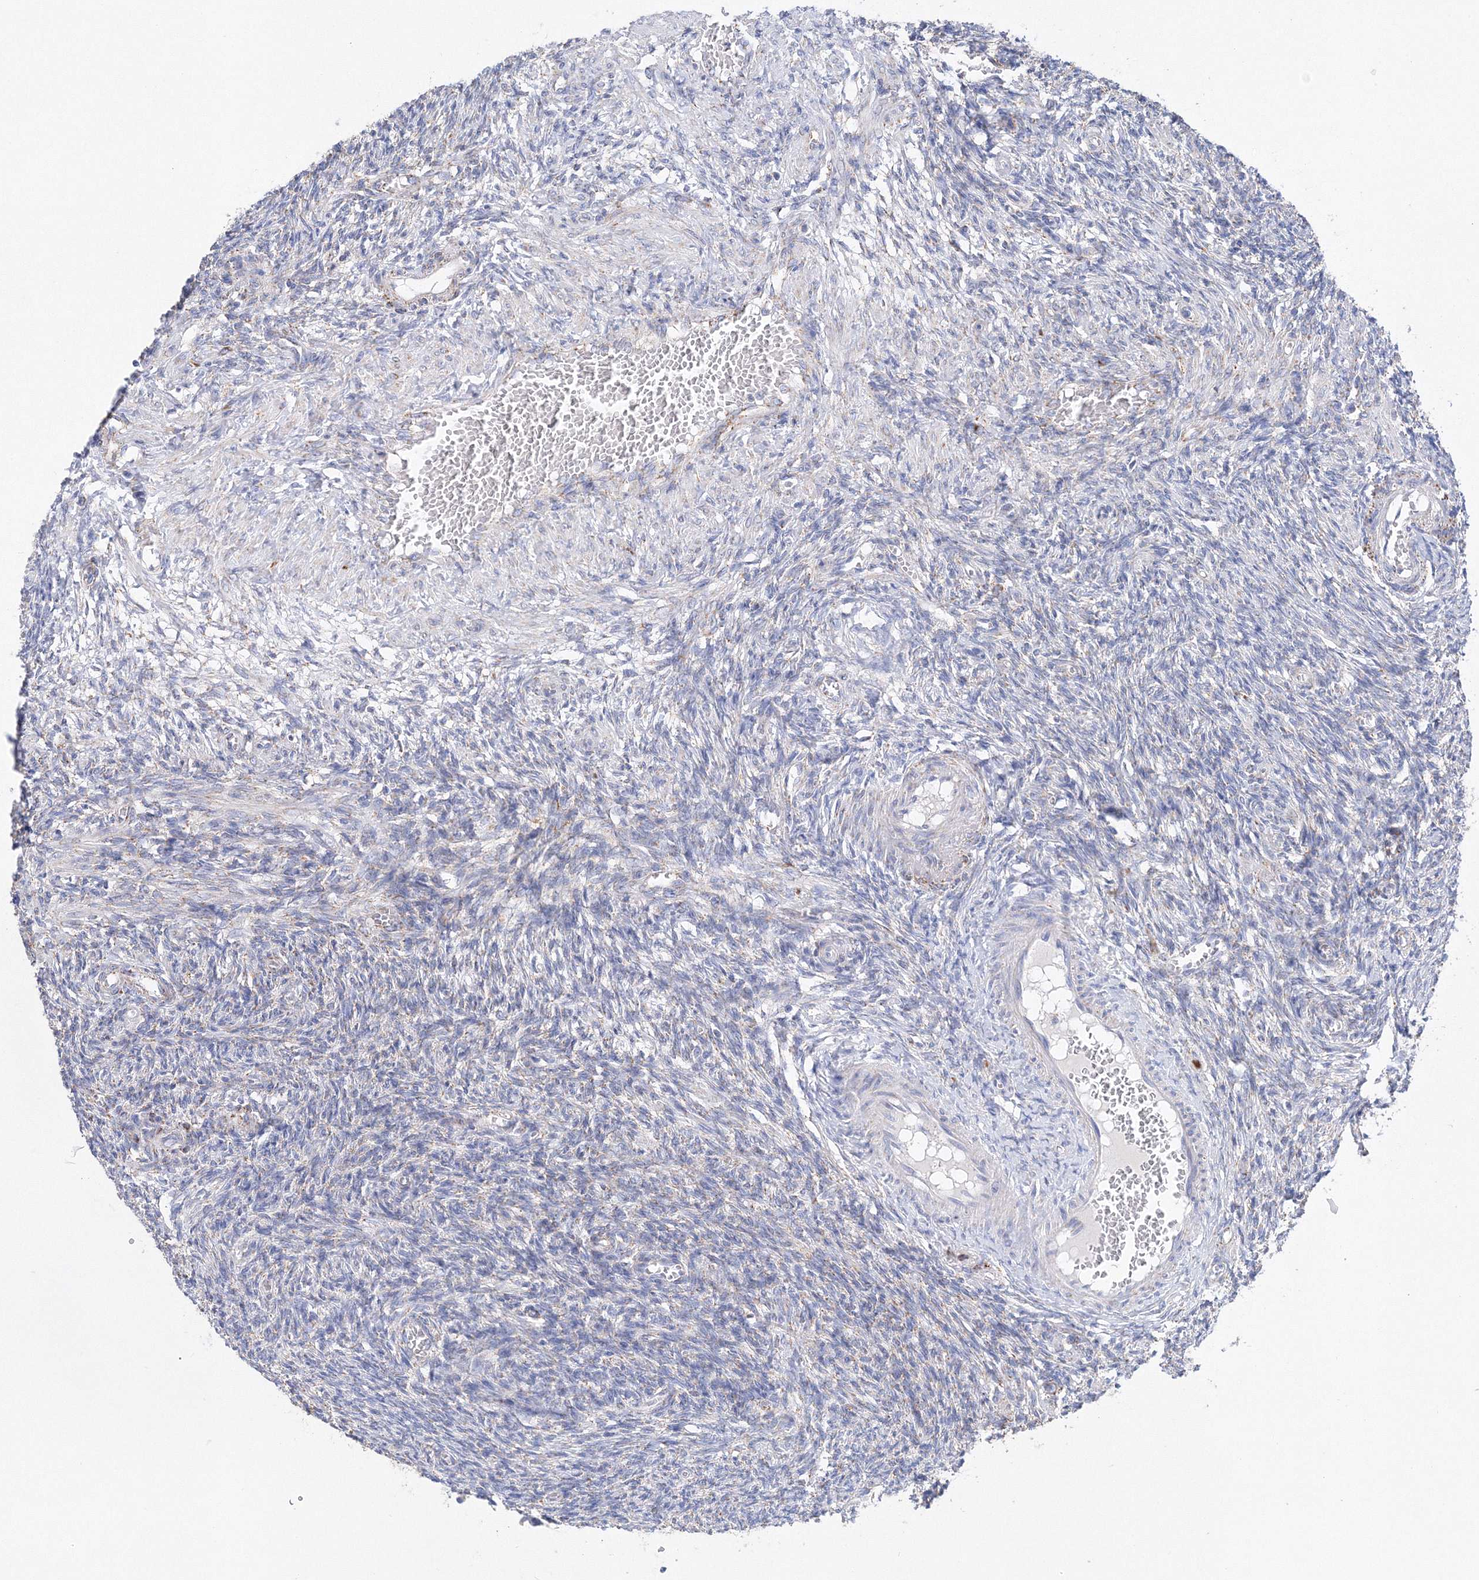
{"staining": {"intensity": "strong", "quantity": ">75%", "location": "cytoplasmic/membranous"}, "tissue": "ovary", "cell_type": "Follicle cells", "image_type": "normal", "snomed": [{"axis": "morphology", "description": "Normal tissue, NOS"}, {"axis": "topography", "description": "Ovary"}], "caption": "Protein analysis of unremarkable ovary demonstrates strong cytoplasmic/membranous expression in about >75% of follicle cells. (DAB (3,3'-diaminobenzidine) IHC with brightfield microscopy, high magnification).", "gene": "MERTK", "patient": {"sex": "female", "age": 27}}